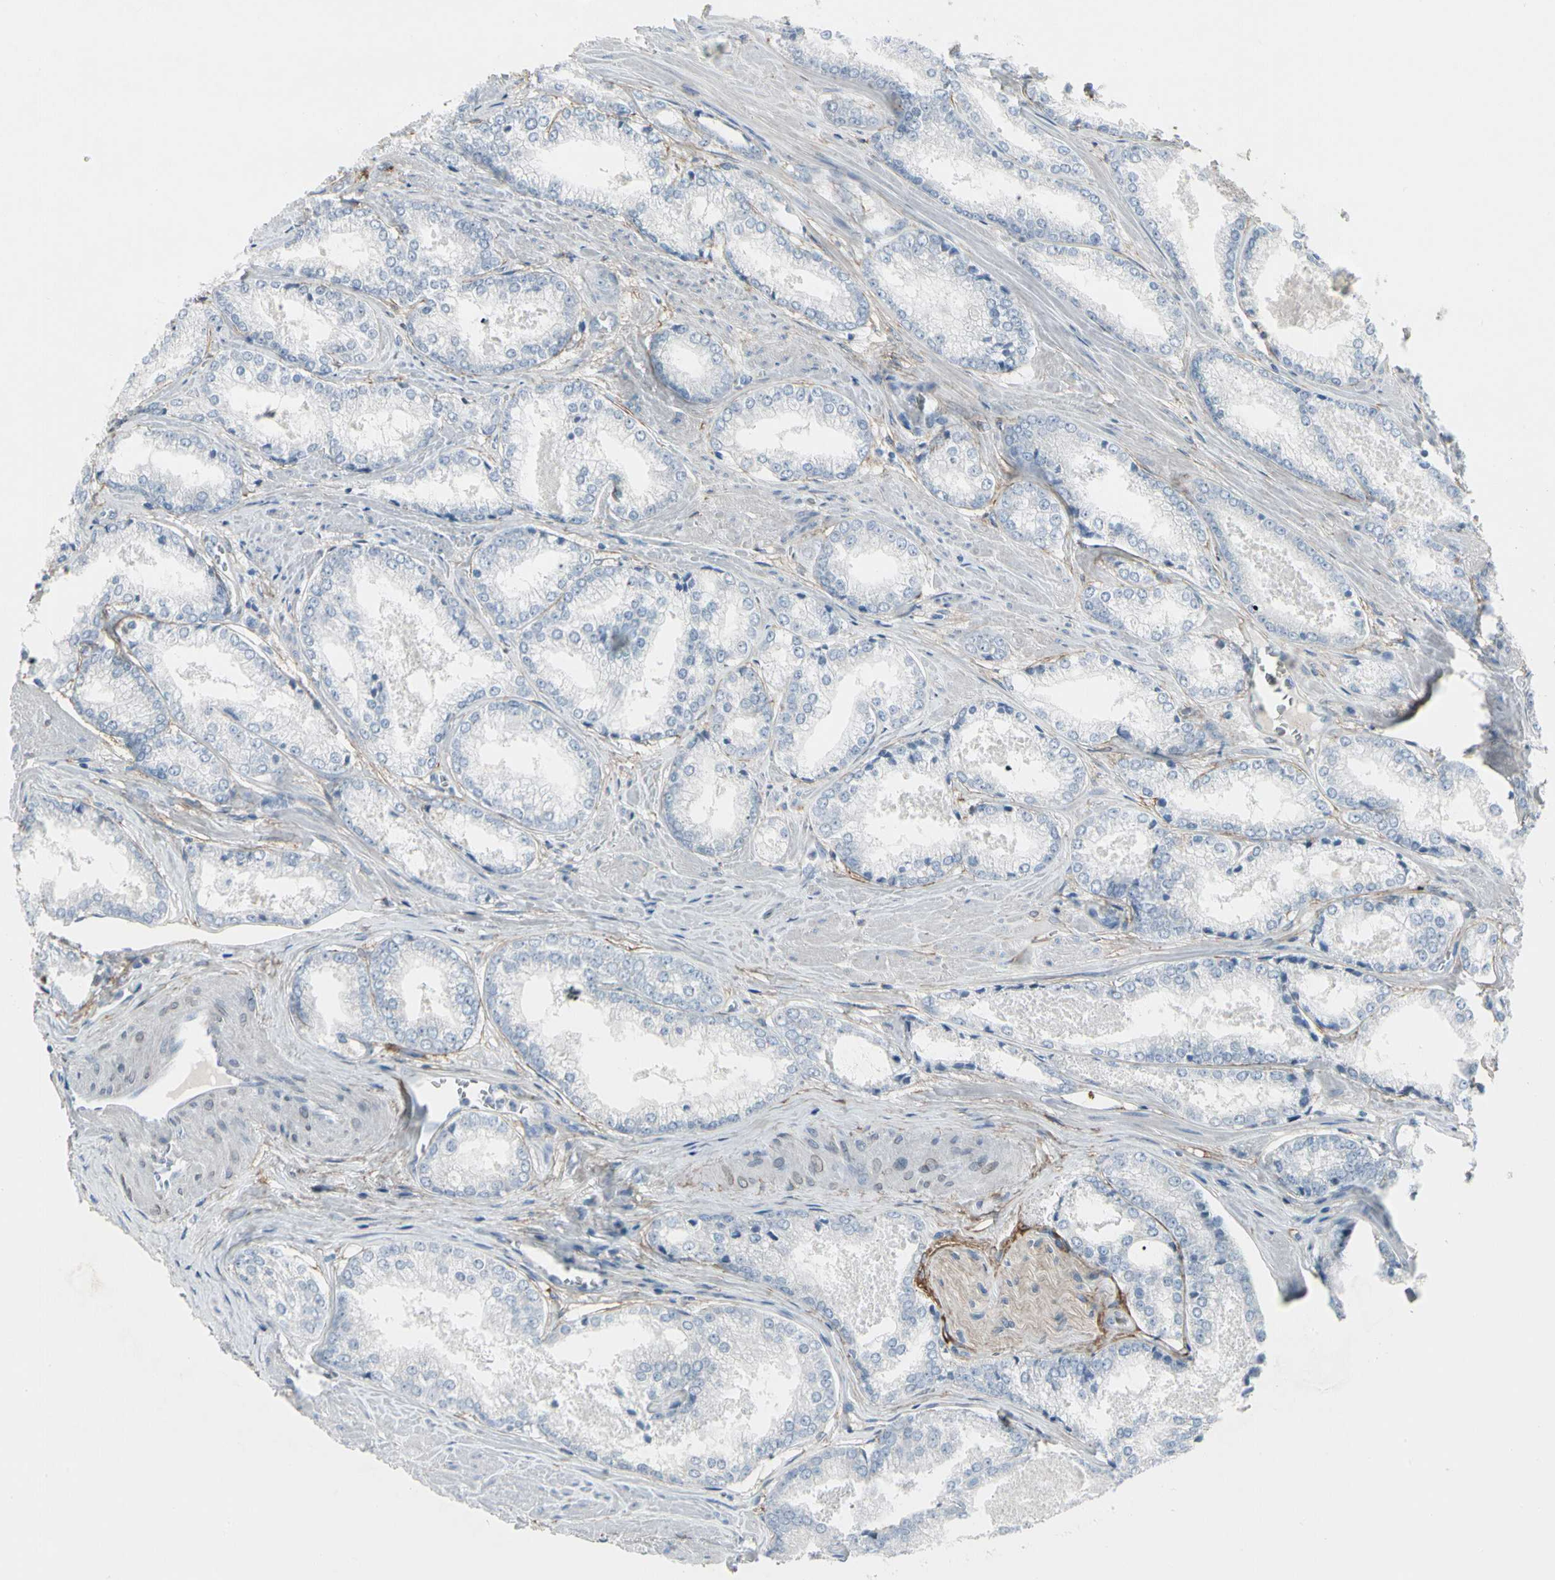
{"staining": {"intensity": "negative", "quantity": "none", "location": "none"}, "tissue": "prostate cancer", "cell_type": "Tumor cells", "image_type": "cancer", "snomed": [{"axis": "morphology", "description": "Adenocarcinoma, Low grade"}, {"axis": "topography", "description": "Prostate"}], "caption": "Micrograph shows no significant protein staining in tumor cells of prostate adenocarcinoma (low-grade).", "gene": "PIGR", "patient": {"sex": "male", "age": 64}}